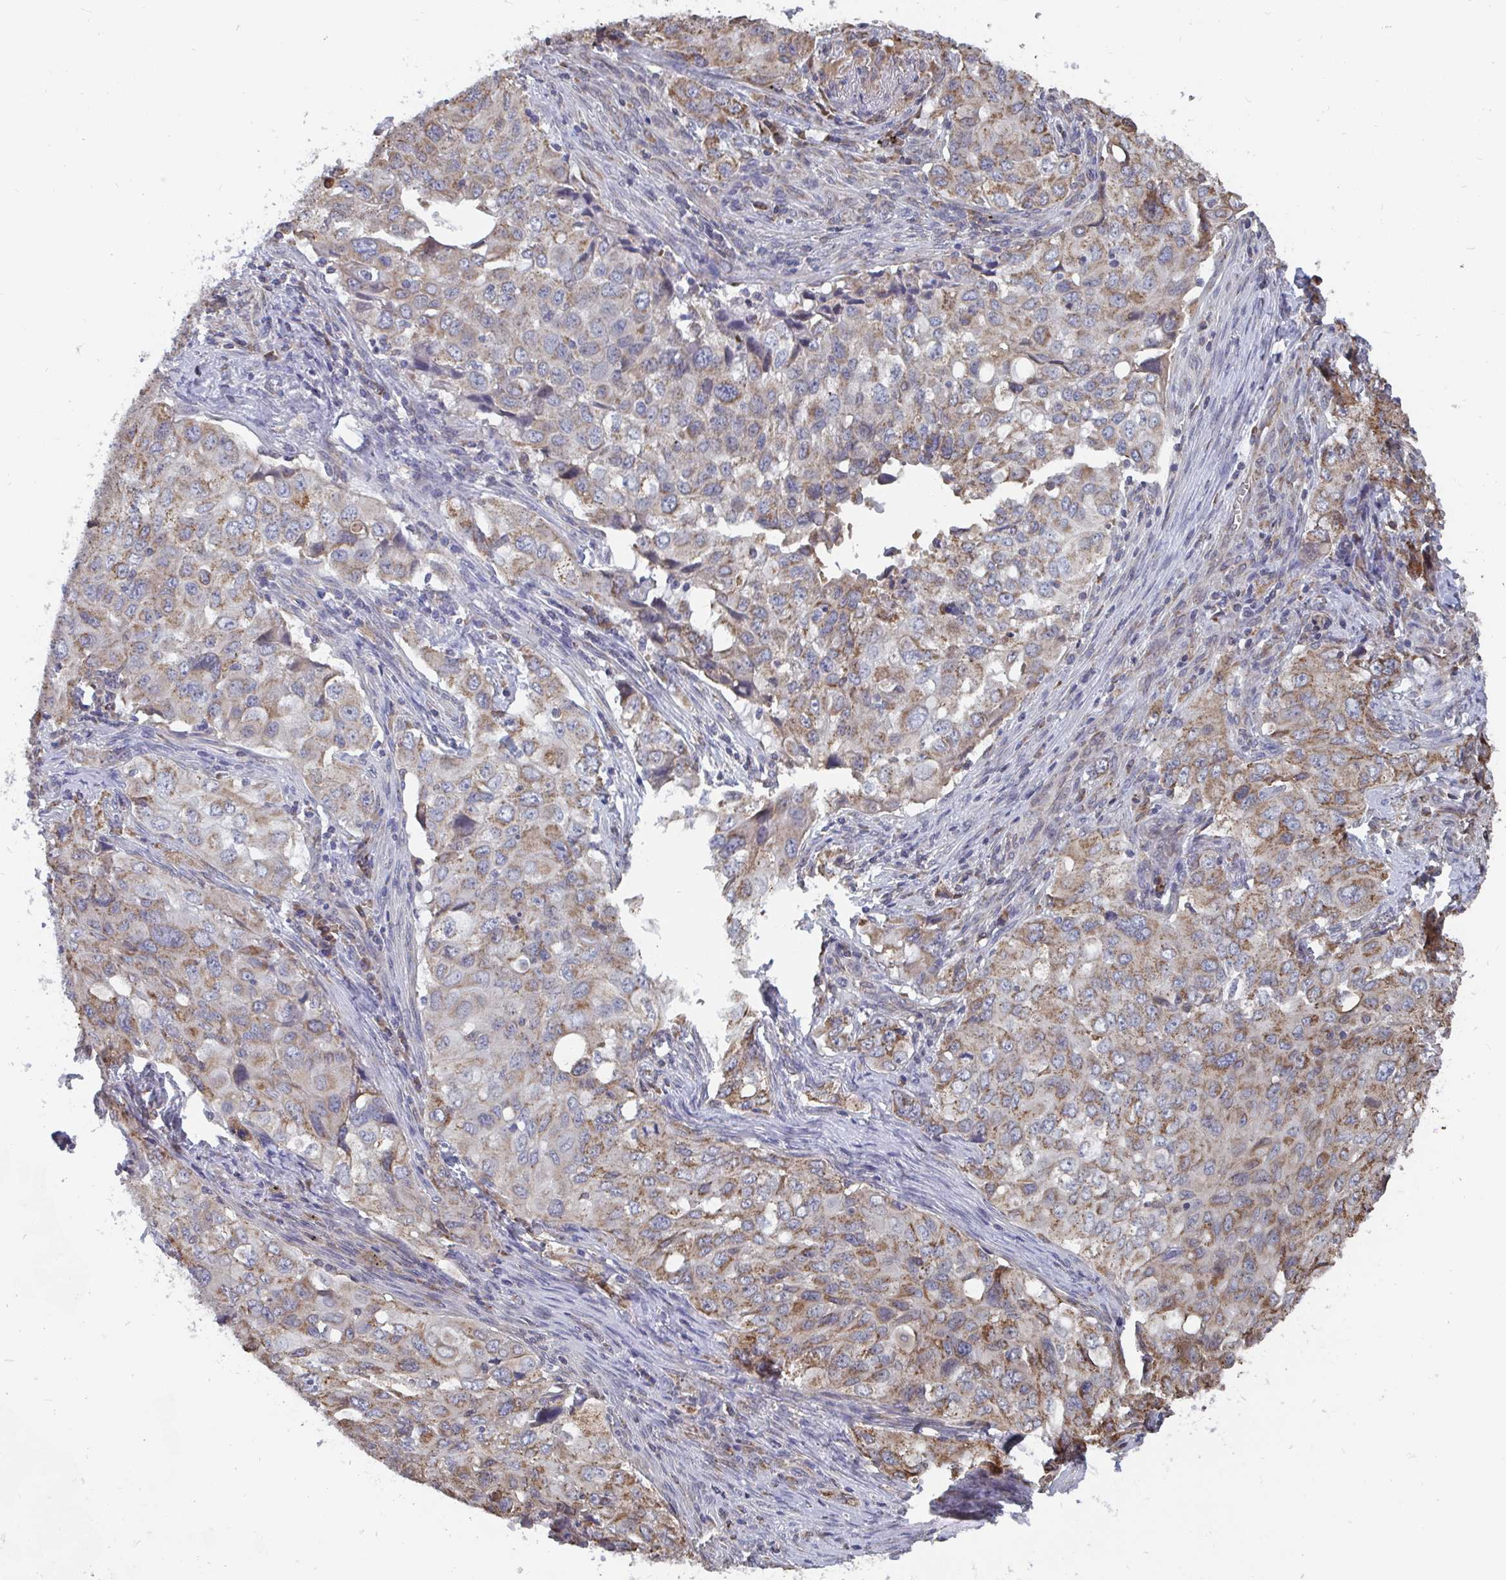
{"staining": {"intensity": "moderate", "quantity": ">75%", "location": "cytoplasmic/membranous"}, "tissue": "lung cancer", "cell_type": "Tumor cells", "image_type": "cancer", "snomed": [{"axis": "morphology", "description": "Adenocarcinoma, NOS"}, {"axis": "morphology", "description": "Adenocarcinoma, metastatic, NOS"}, {"axis": "topography", "description": "Lymph node"}, {"axis": "topography", "description": "Lung"}], "caption": "Lung adenocarcinoma stained for a protein reveals moderate cytoplasmic/membranous positivity in tumor cells. (DAB IHC, brown staining for protein, blue staining for nuclei).", "gene": "ELAVL1", "patient": {"sex": "female", "age": 42}}